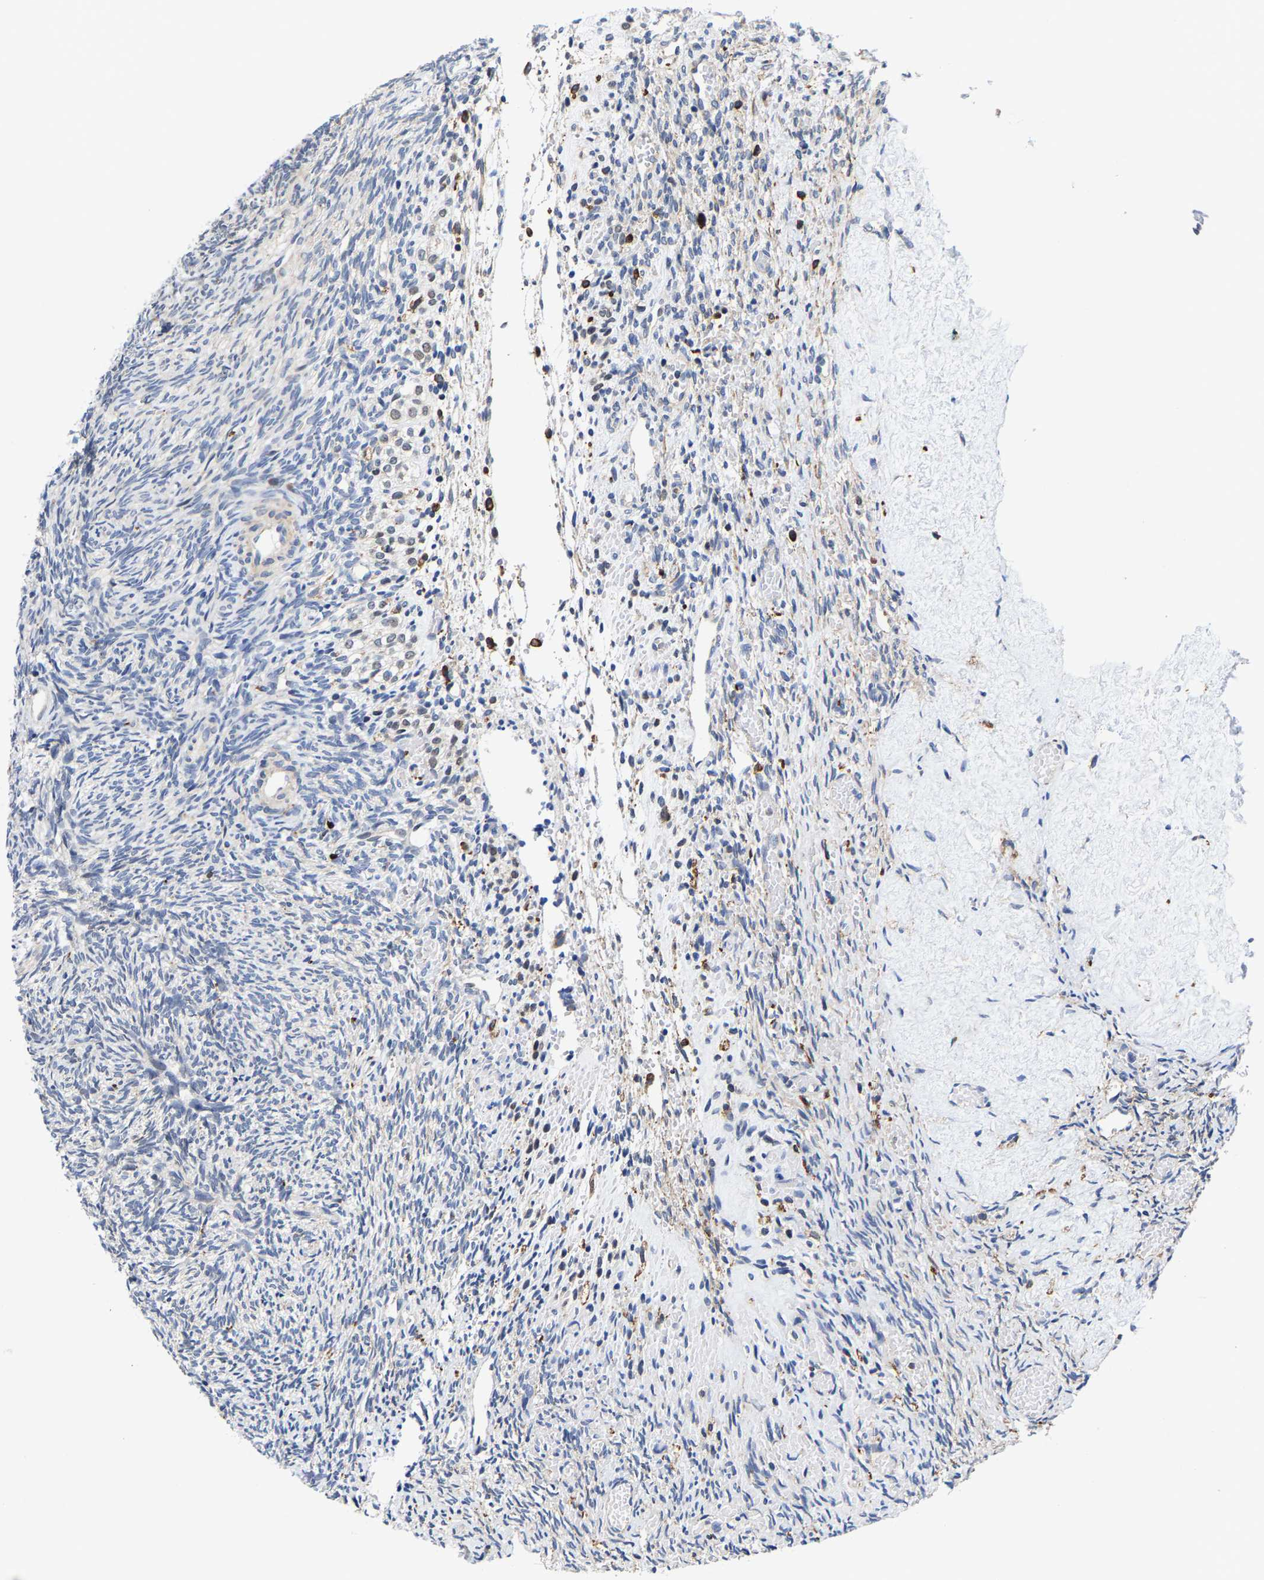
{"staining": {"intensity": "negative", "quantity": "none", "location": "none"}, "tissue": "ovary", "cell_type": "Ovarian stroma cells", "image_type": "normal", "snomed": [{"axis": "morphology", "description": "Normal tissue, NOS"}, {"axis": "topography", "description": "Ovary"}], "caption": "High magnification brightfield microscopy of benign ovary stained with DAB (3,3'-diaminobenzidine) (brown) and counterstained with hematoxylin (blue): ovarian stroma cells show no significant expression. (Immunohistochemistry, brightfield microscopy, high magnification).", "gene": "PFKFB3", "patient": {"sex": "female", "age": 41}}